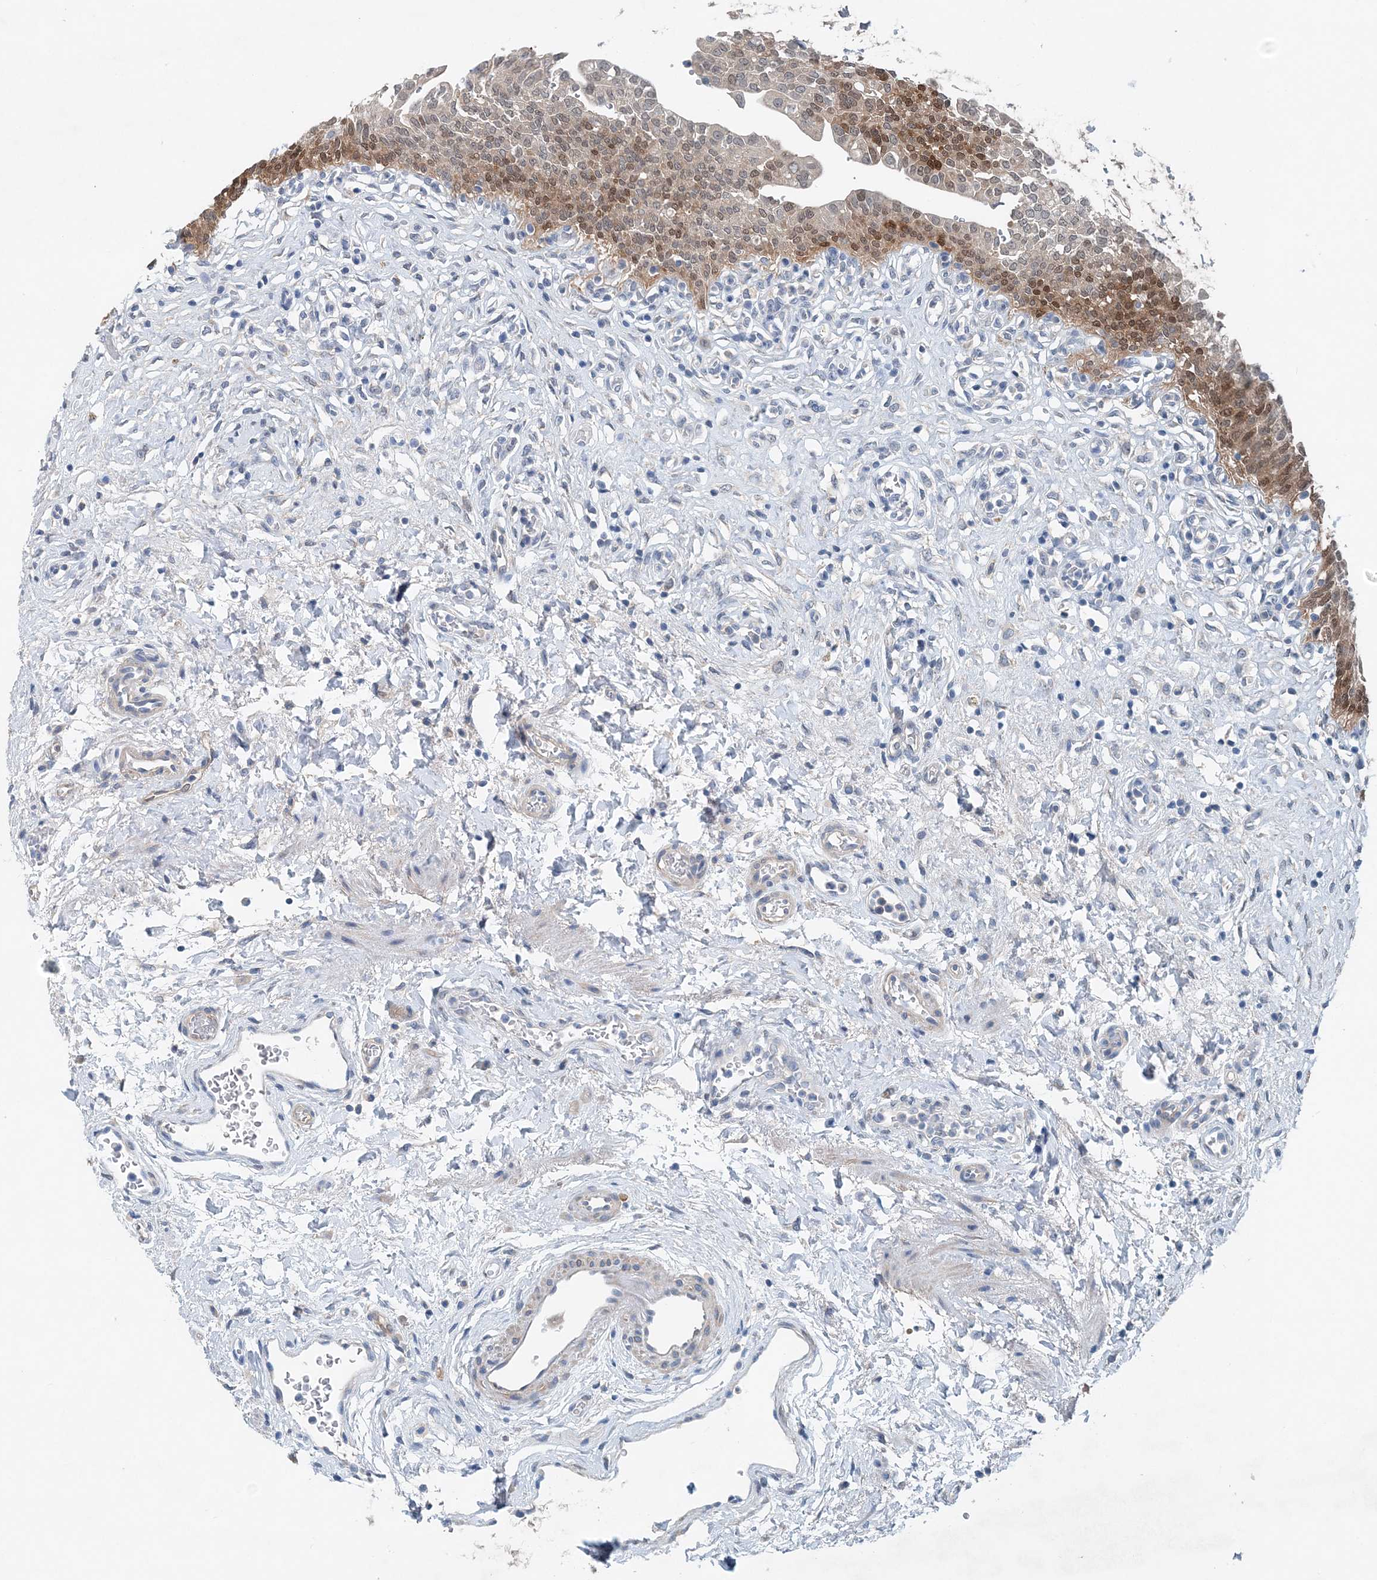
{"staining": {"intensity": "moderate", "quantity": "<25%", "location": "cytoplasmic/membranous,nuclear"}, "tissue": "urinary bladder", "cell_type": "Urothelial cells", "image_type": "normal", "snomed": [{"axis": "morphology", "description": "Urothelial carcinoma, High grade"}, {"axis": "topography", "description": "Urinary bladder"}], "caption": "An image of urinary bladder stained for a protein displays moderate cytoplasmic/membranous,nuclear brown staining in urothelial cells. (DAB IHC, brown staining for protein, blue staining for nuclei).", "gene": "PFN2", "patient": {"sex": "male", "age": 46}}